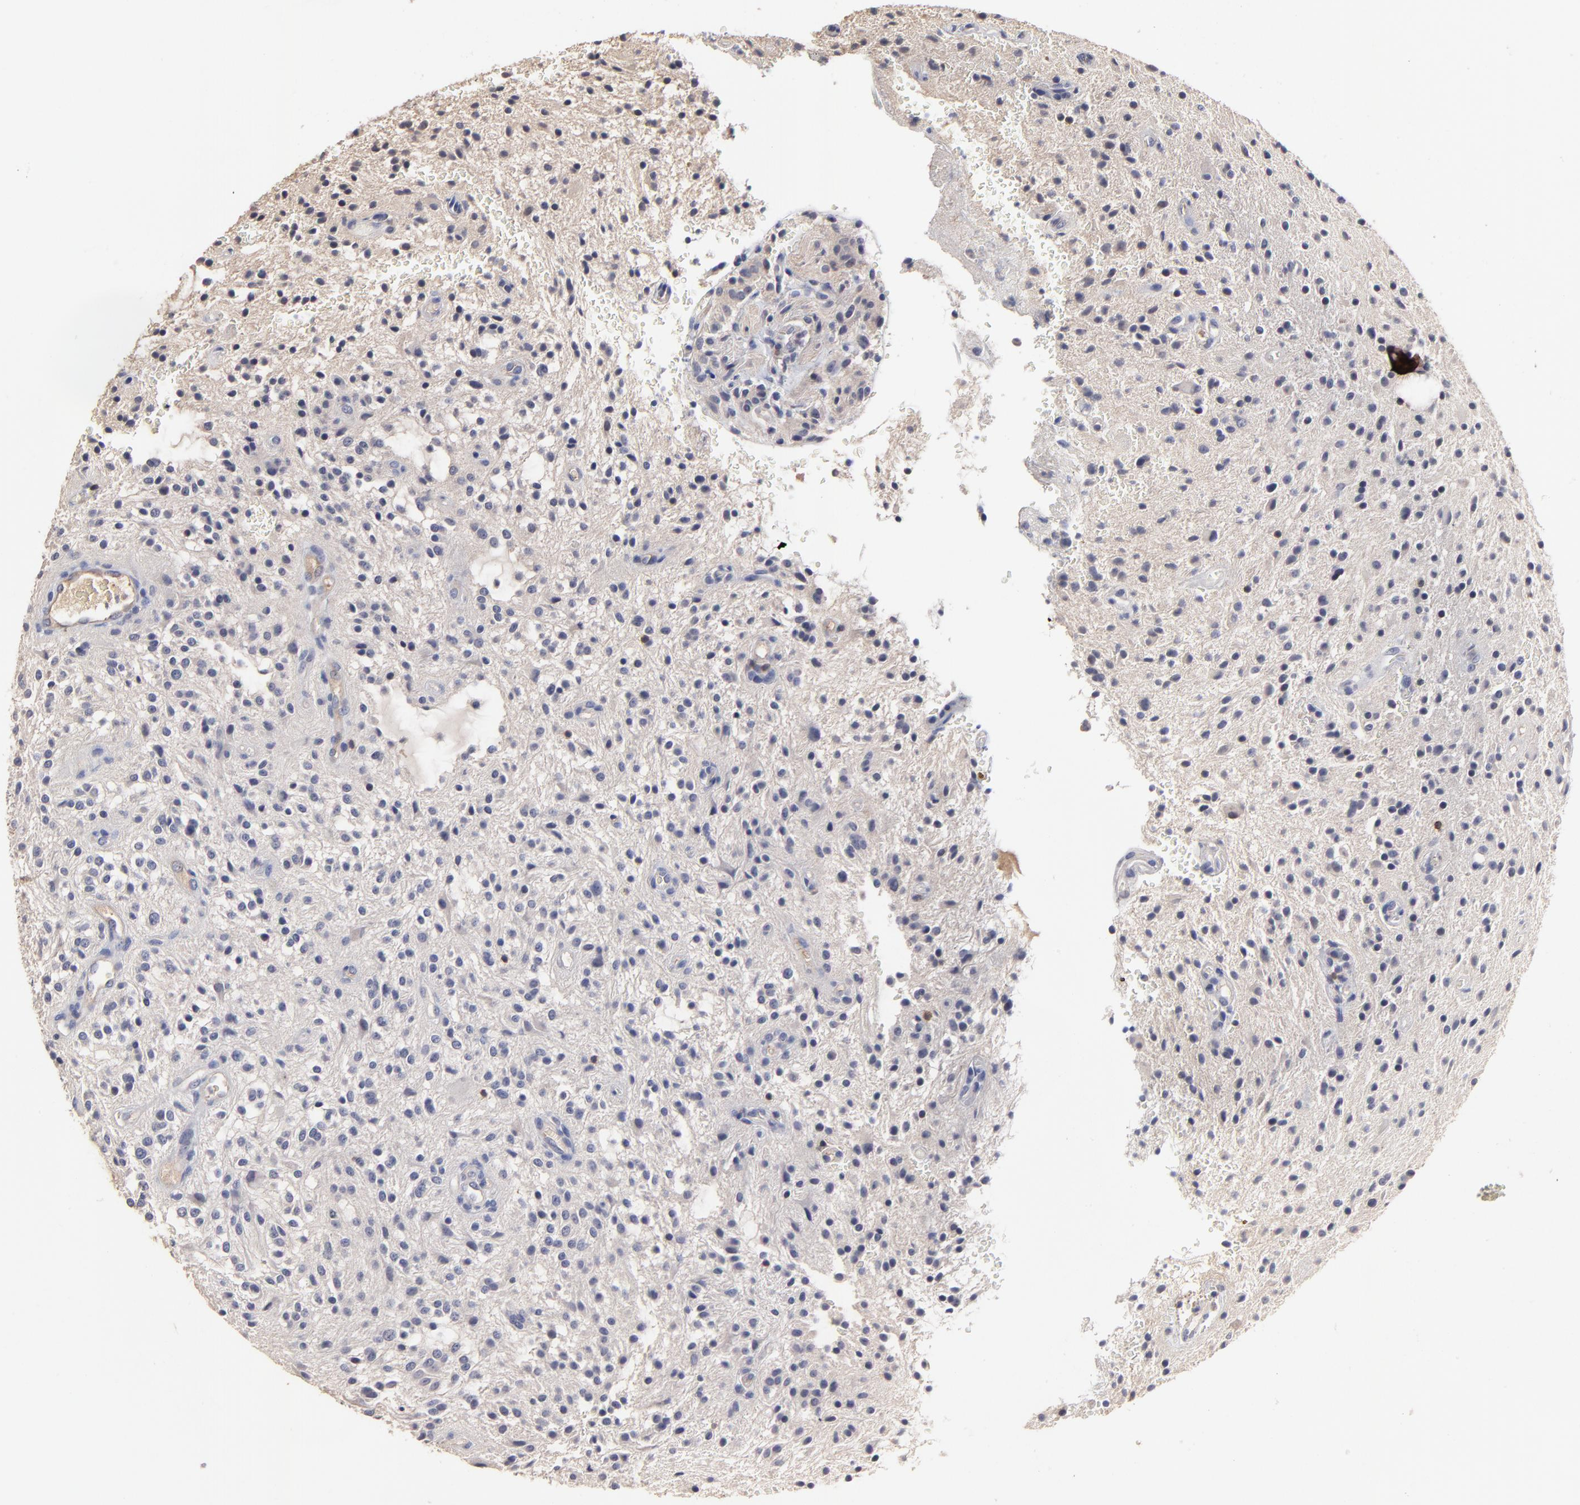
{"staining": {"intensity": "negative", "quantity": "none", "location": "none"}, "tissue": "glioma", "cell_type": "Tumor cells", "image_type": "cancer", "snomed": [{"axis": "morphology", "description": "Glioma, malignant, NOS"}, {"axis": "topography", "description": "Cerebellum"}], "caption": "Immunohistochemical staining of human glioma exhibits no significant staining in tumor cells.", "gene": "TRAT1", "patient": {"sex": "female", "age": 10}}